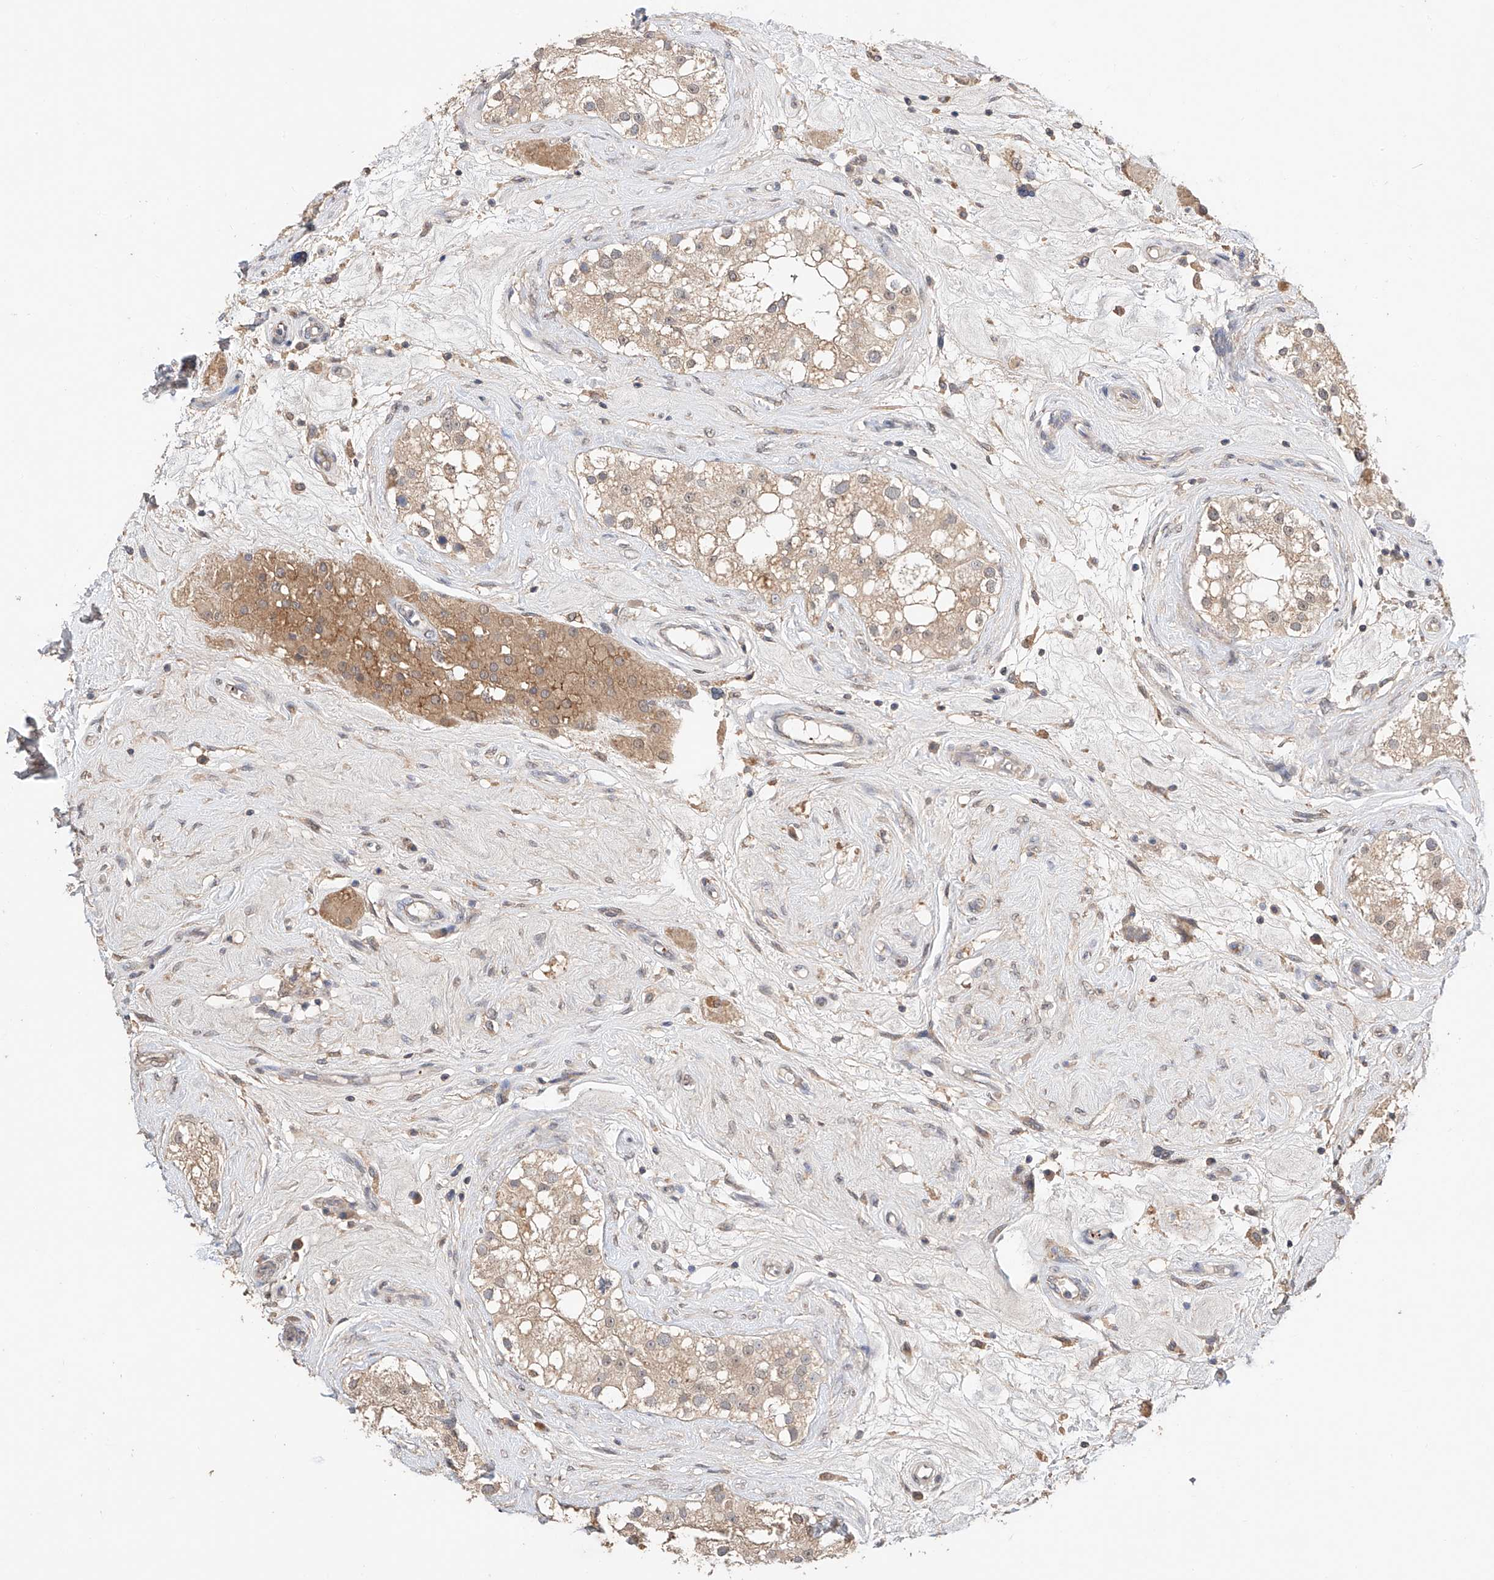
{"staining": {"intensity": "weak", "quantity": ">75%", "location": "cytoplasmic/membranous"}, "tissue": "testis", "cell_type": "Cells in seminiferous ducts", "image_type": "normal", "snomed": [{"axis": "morphology", "description": "Normal tissue, NOS"}, {"axis": "topography", "description": "Testis"}], "caption": "Immunohistochemistry (IHC) image of benign human testis stained for a protein (brown), which demonstrates low levels of weak cytoplasmic/membranous staining in approximately >75% of cells in seminiferous ducts.", "gene": "ZFHX2", "patient": {"sex": "male", "age": 84}}